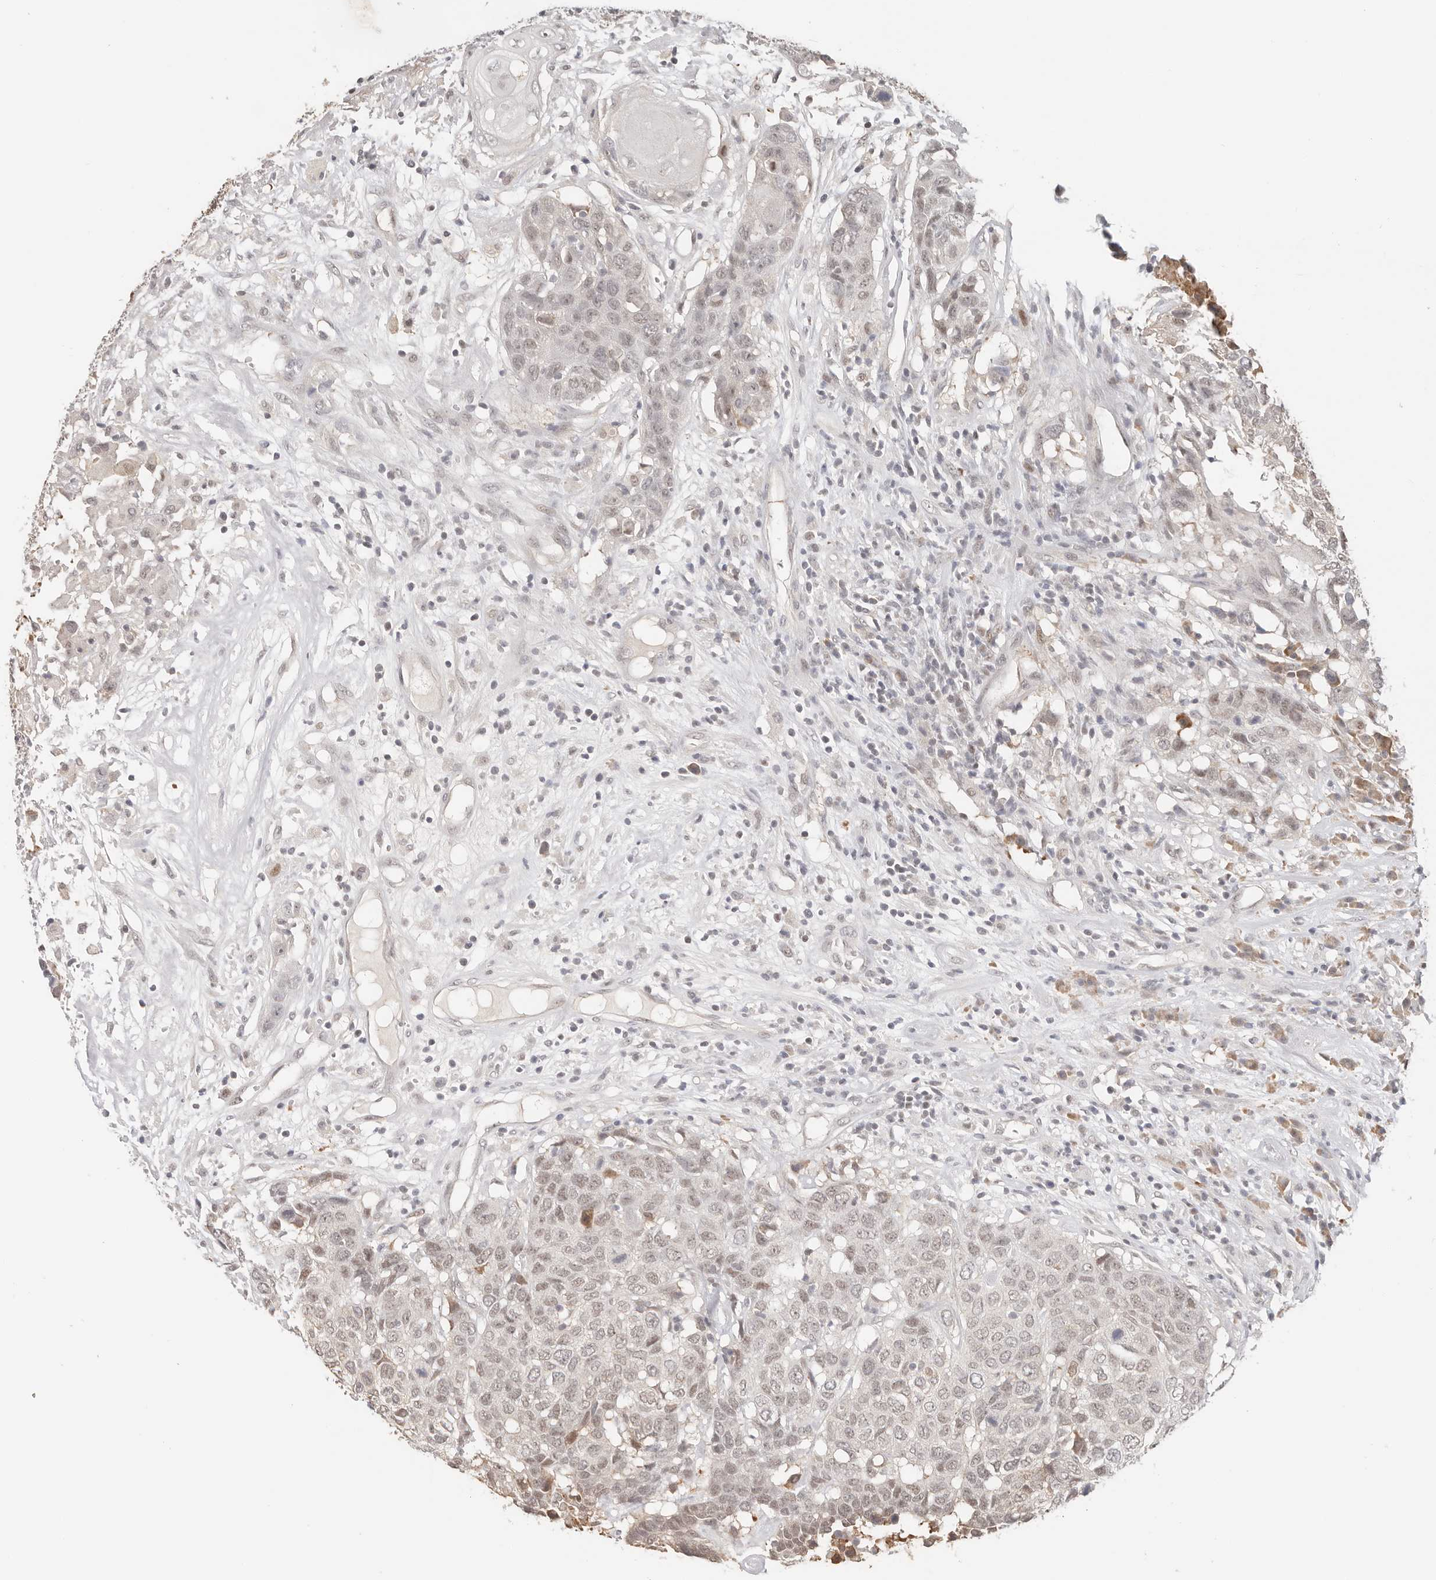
{"staining": {"intensity": "weak", "quantity": "25%-75%", "location": "nuclear"}, "tissue": "head and neck cancer", "cell_type": "Tumor cells", "image_type": "cancer", "snomed": [{"axis": "morphology", "description": "Squamous cell carcinoma, NOS"}, {"axis": "topography", "description": "Head-Neck"}], "caption": "Immunohistochemistry photomicrograph of neoplastic tissue: head and neck cancer (squamous cell carcinoma) stained using IHC exhibits low levels of weak protein expression localized specifically in the nuclear of tumor cells, appearing as a nuclear brown color.", "gene": "LARP7", "patient": {"sex": "male", "age": 66}}